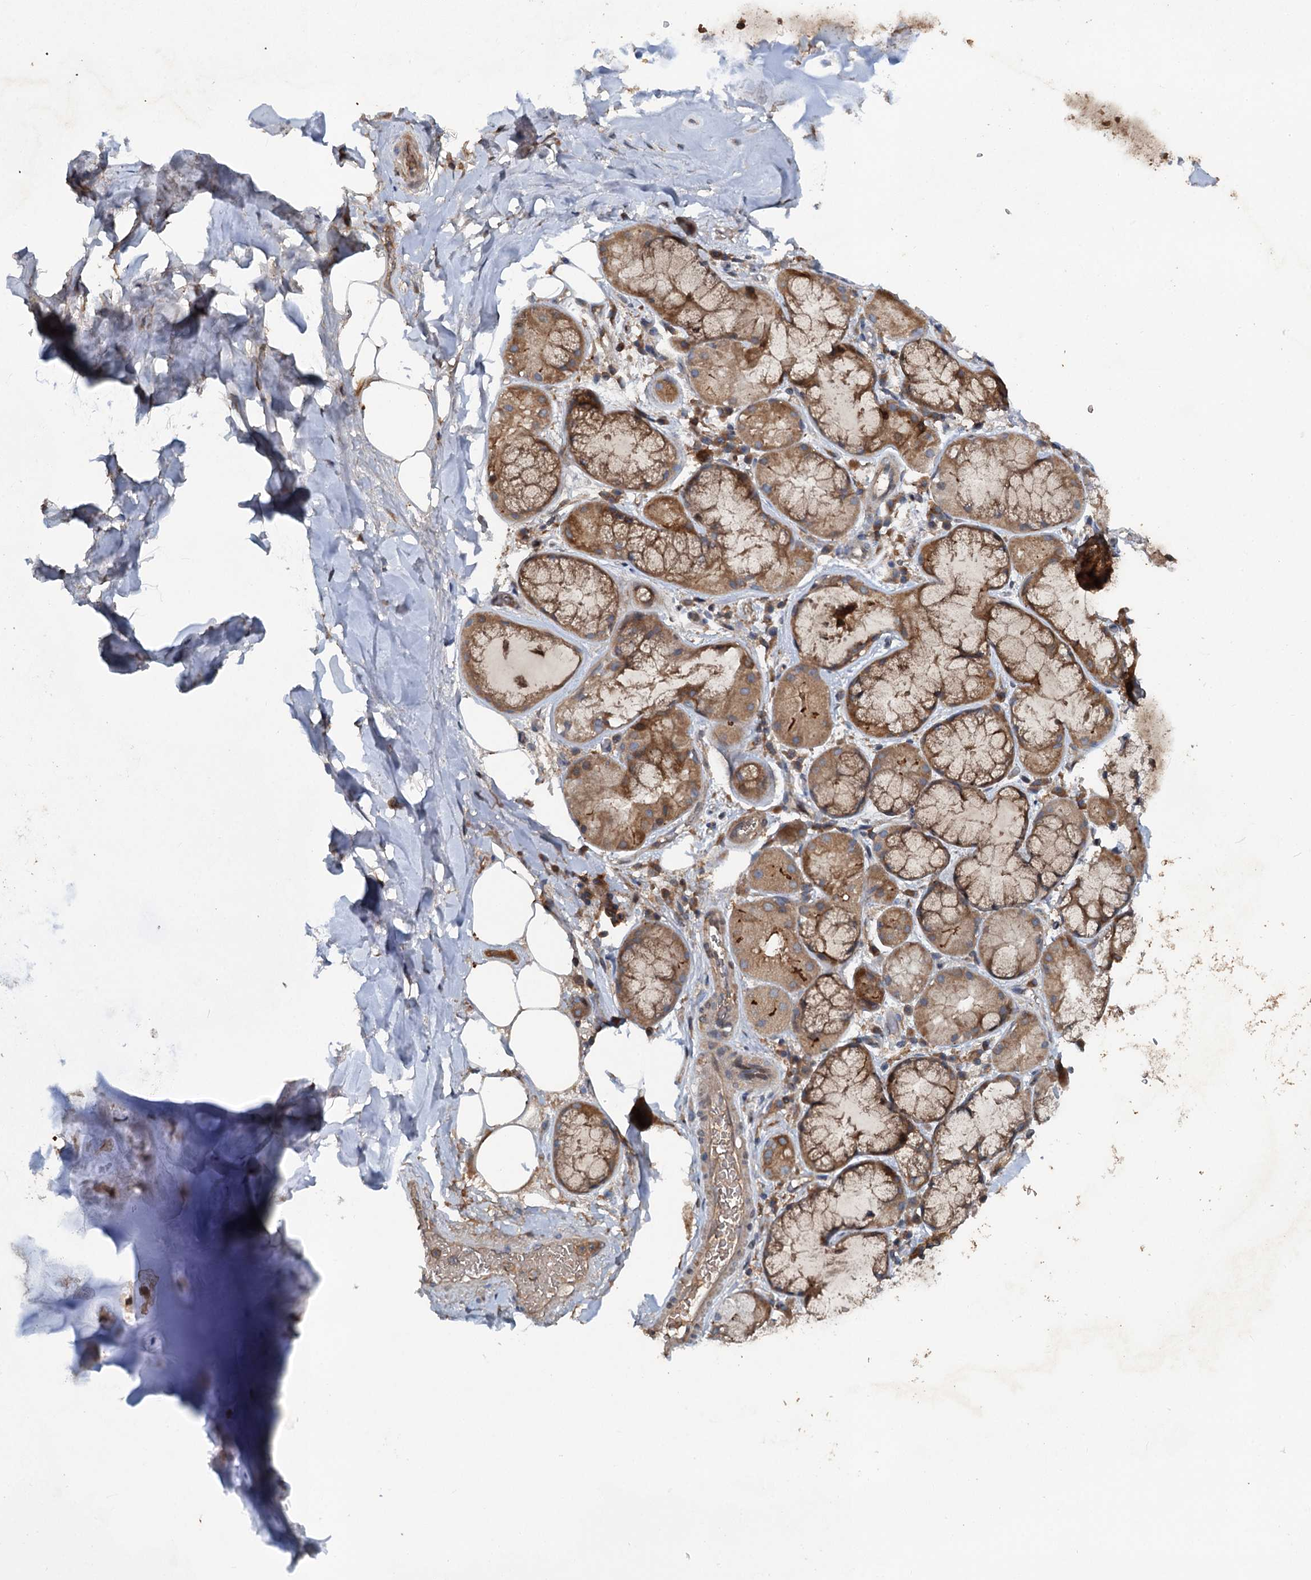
{"staining": {"intensity": "moderate", "quantity": "25%-75%", "location": "cytoplasmic/membranous"}, "tissue": "adipose tissue", "cell_type": "Adipocytes", "image_type": "normal", "snomed": [{"axis": "morphology", "description": "Normal tissue, NOS"}, {"axis": "topography", "description": "Lymph node"}, {"axis": "topography", "description": "Cartilage tissue"}, {"axis": "topography", "description": "Bronchus"}], "caption": "Benign adipose tissue was stained to show a protein in brown. There is medium levels of moderate cytoplasmic/membranous positivity in approximately 25%-75% of adipocytes.", "gene": "TAPBPL", "patient": {"sex": "male", "age": 63}}